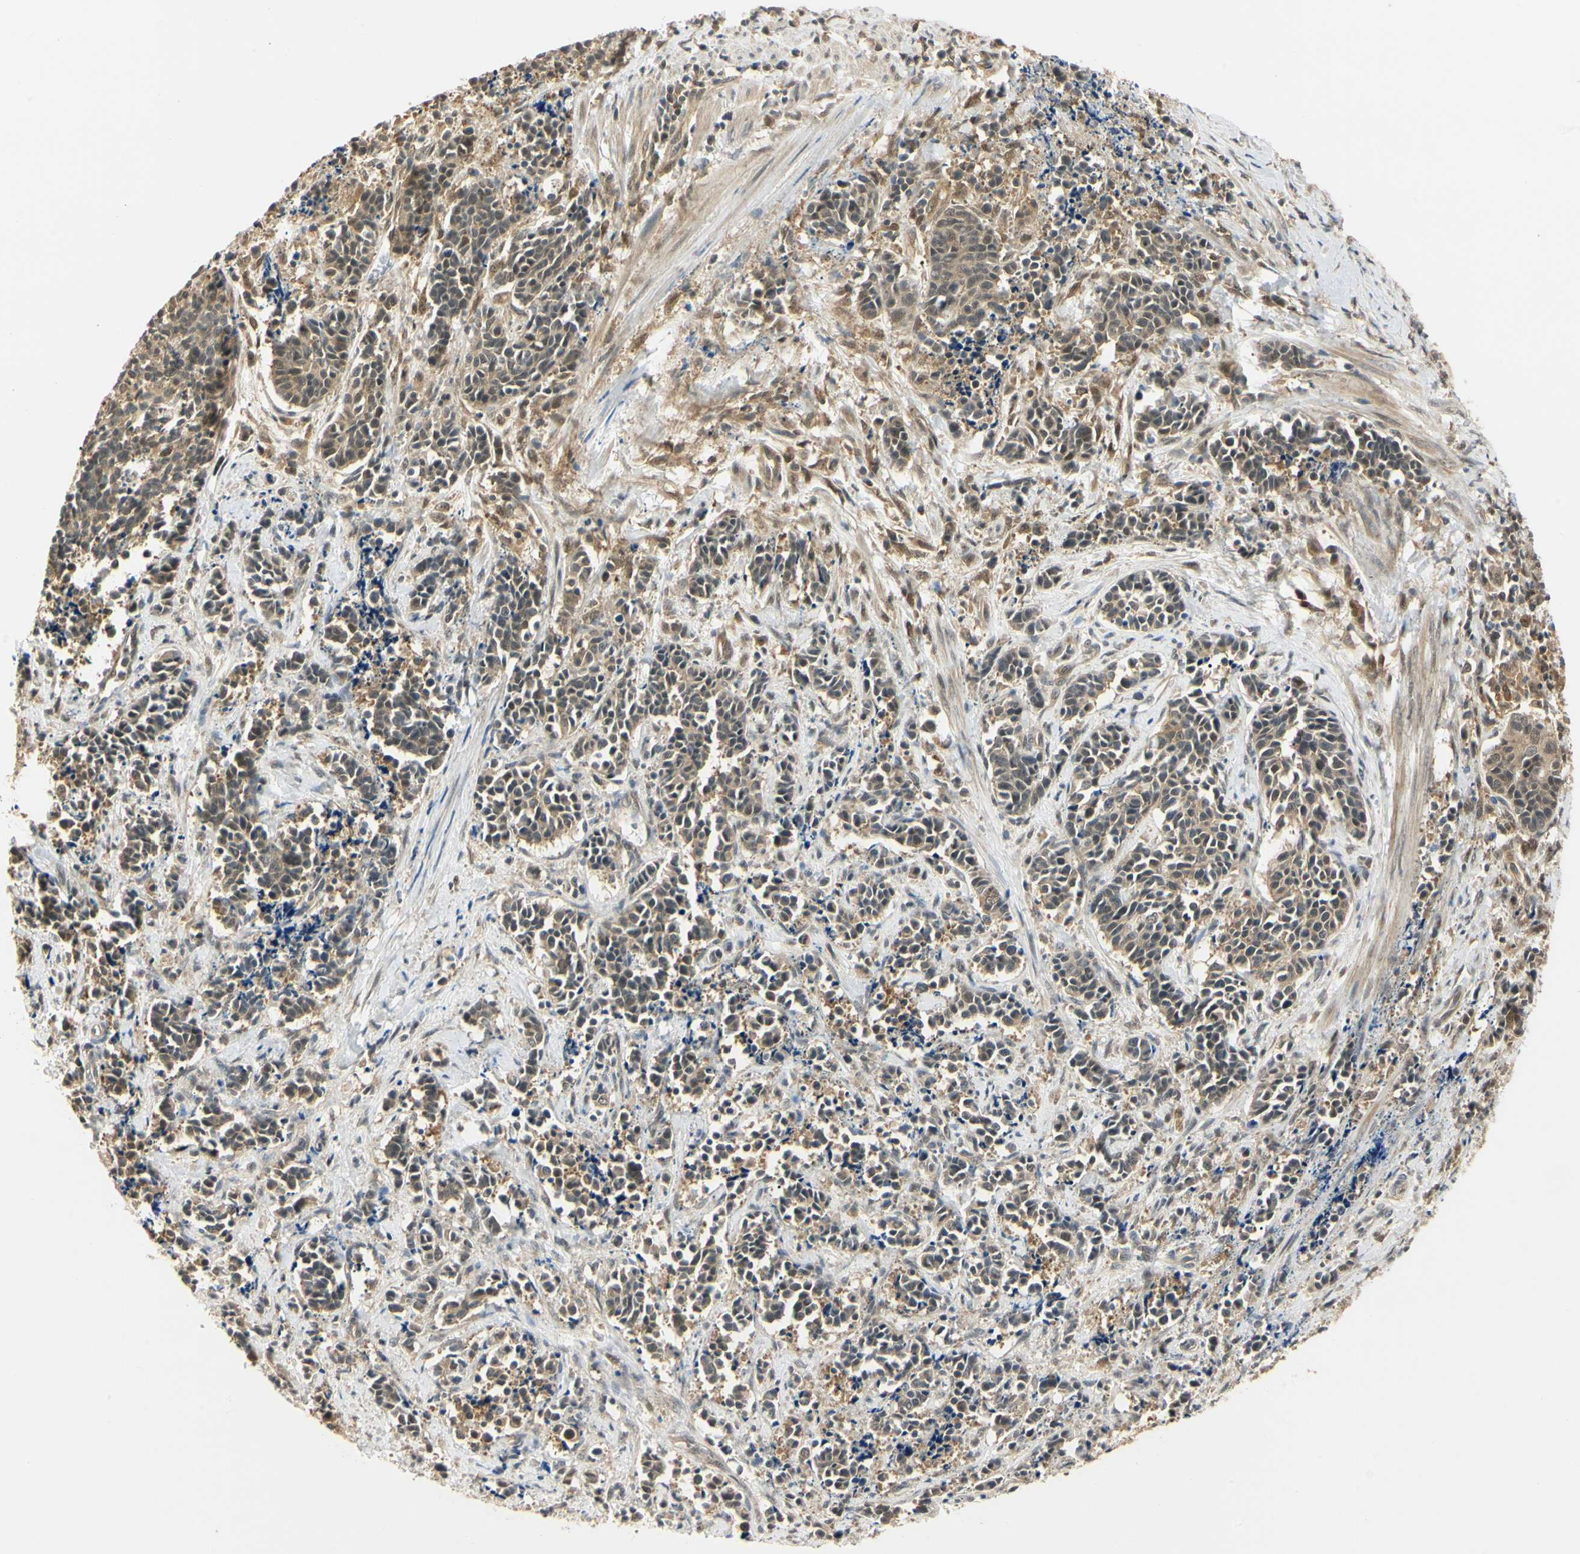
{"staining": {"intensity": "weak", "quantity": ">75%", "location": "cytoplasmic/membranous,nuclear"}, "tissue": "cervical cancer", "cell_type": "Tumor cells", "image_type": "cancer", "snomed": [{"axis": "morphology", "description": "Squamous cell carcinoma, NOS"}, {"axis": "topography", "description": "Cervix"}], "caption": "Immunohistochemical staining of human squamous cell carcinoma (cervical) shows low levels of weak cytoplasmic/membranous and nuclear protein staining in about >75% of tumor cells.", "gene": "UBE2Z", "patient": {"sex": "female", "age": 35}}